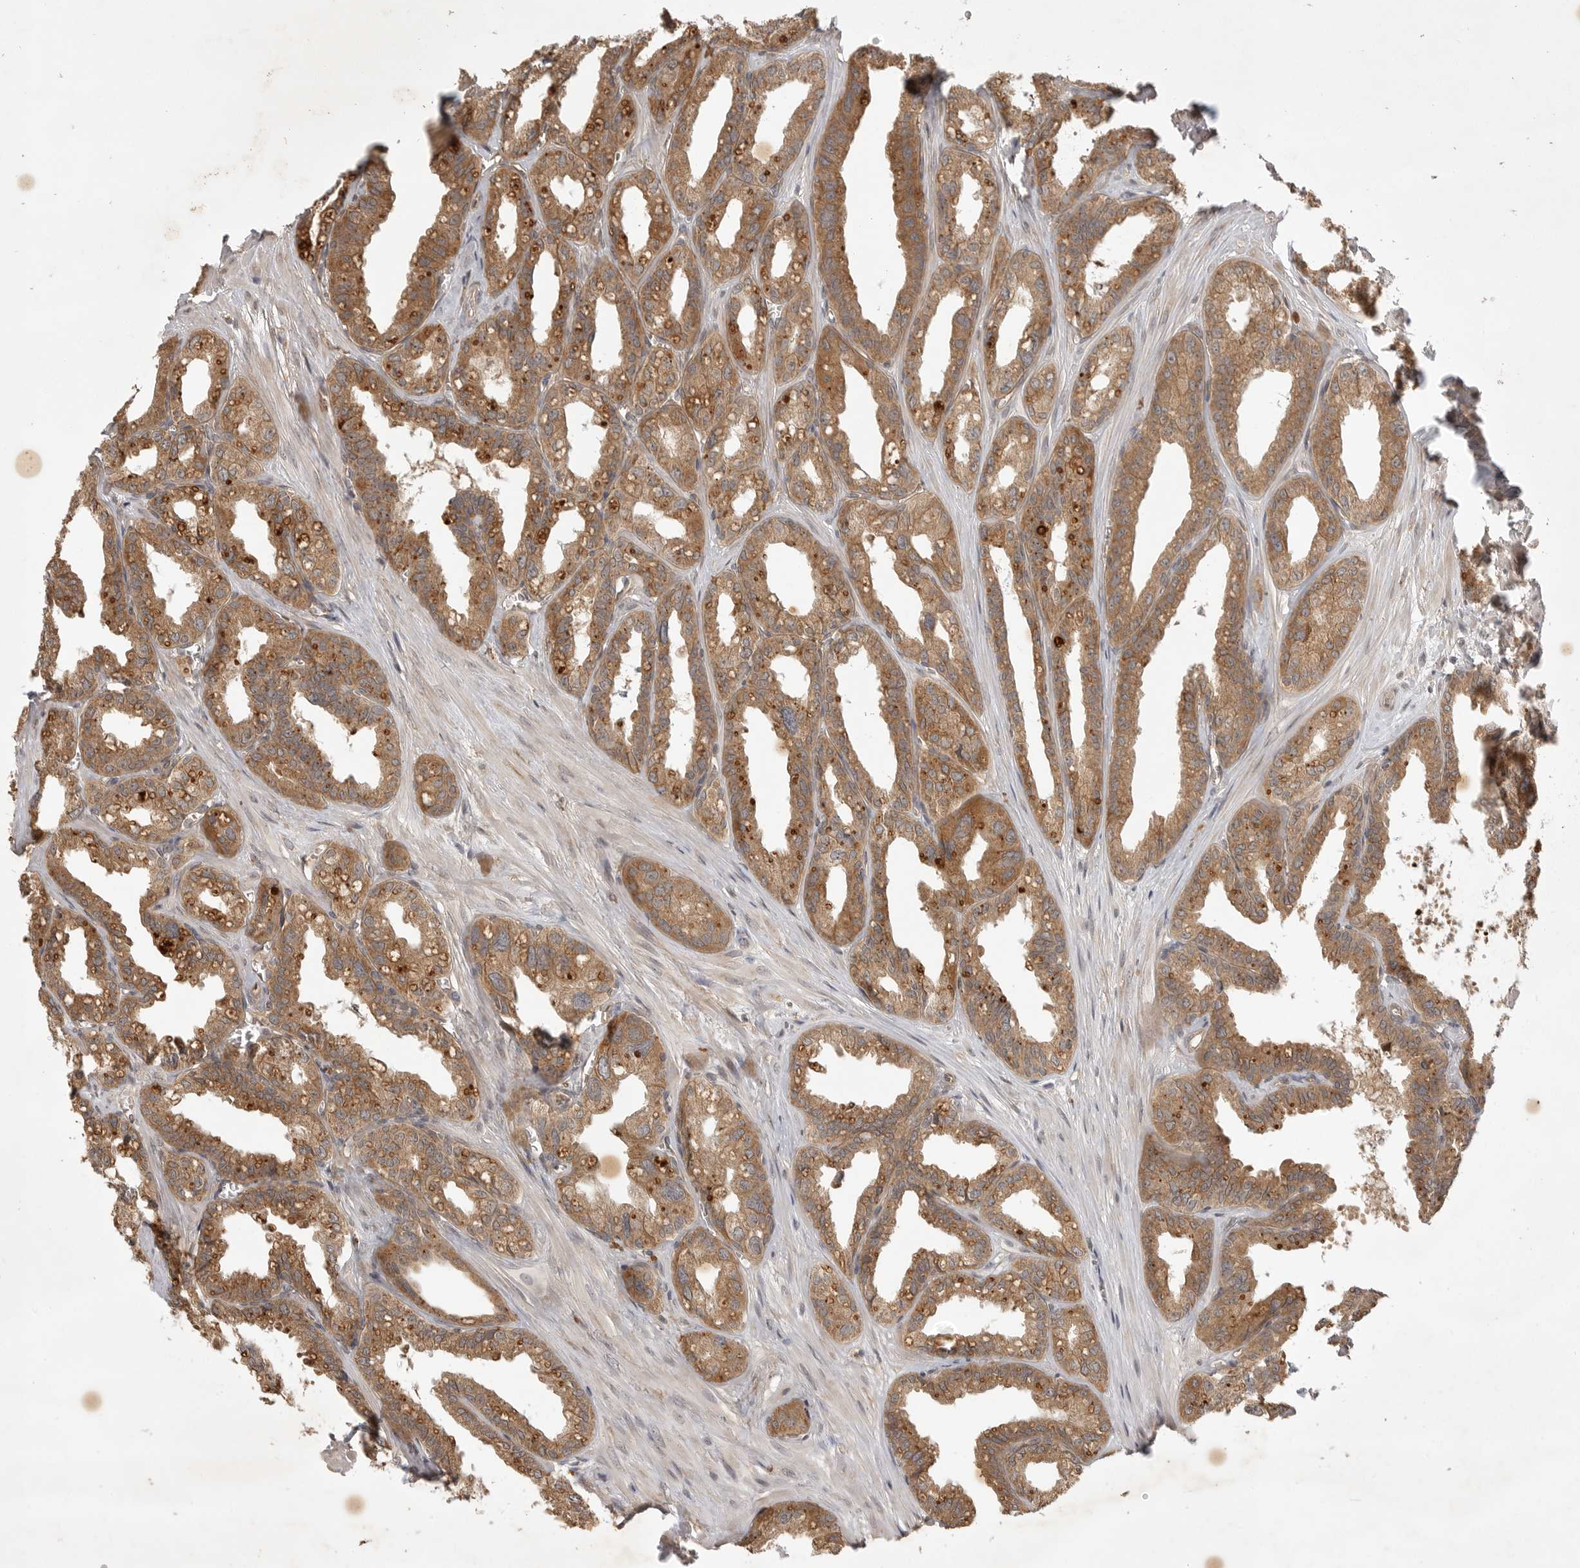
{"staining": {"intensity": "moderate", "quantity": ">75%", "location": "cytoplasmic/membranous"}, "tissue": "seminal vesicle", "cell_type": "Glandular cells", "image_type": "normal", "snomed": [{"axis": "morphology", "description": "Normal tissue, NOS"}, {"axis": "topography", "description": "Prostate"}, {"axis": "topography", "description": "Seminal veicle"}], "caption": "This image exhibits immunohistochemistry (IHC) staining of unremarkable human seminal vesicle, with medium moderate cytoplasmic/membranous staining in approximately >75% of glandular cells.", "gene": "ZNF232", "patient": {"sex": "male", "age": 51}}